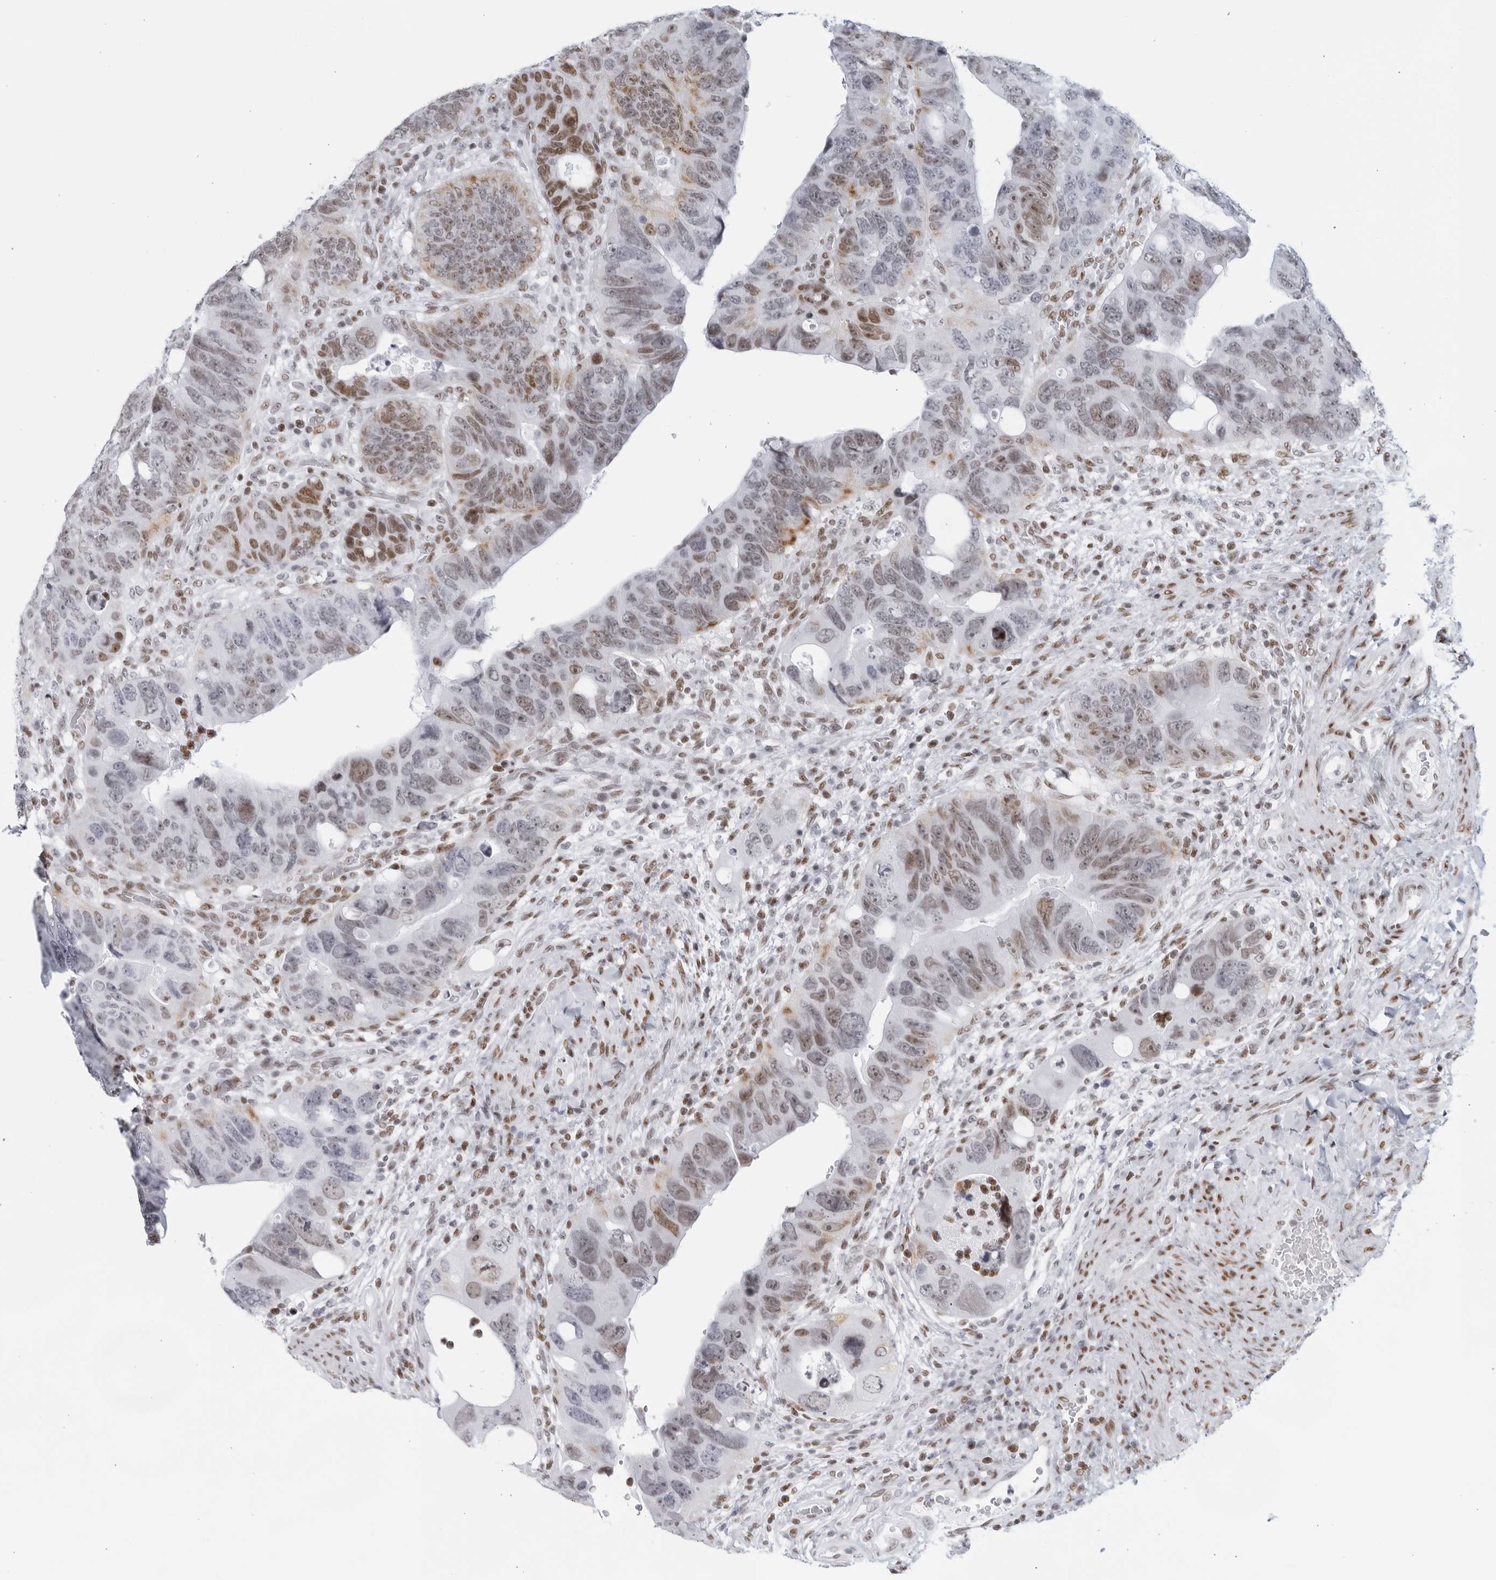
{"staining": {"intensity": "moderate", "quantity": "25%-75%", "location": "nuclear"}, "tissue": "colorectal cancer", "cell_type": "Tumor cells", "image_type": "cancer", "snomed": [{"axis": "morphology", "description": "Adenocarcinoma, NOS"}, {"axis": "topography", "description": "Rectum"}], "caption": "Moderate nuclear expression is present in approximately 25%-75% of tumor cells in colorectal adenocarcinoma.", "gene": "HP1BP3", "patient": {"sex": "male", "age": 59}}